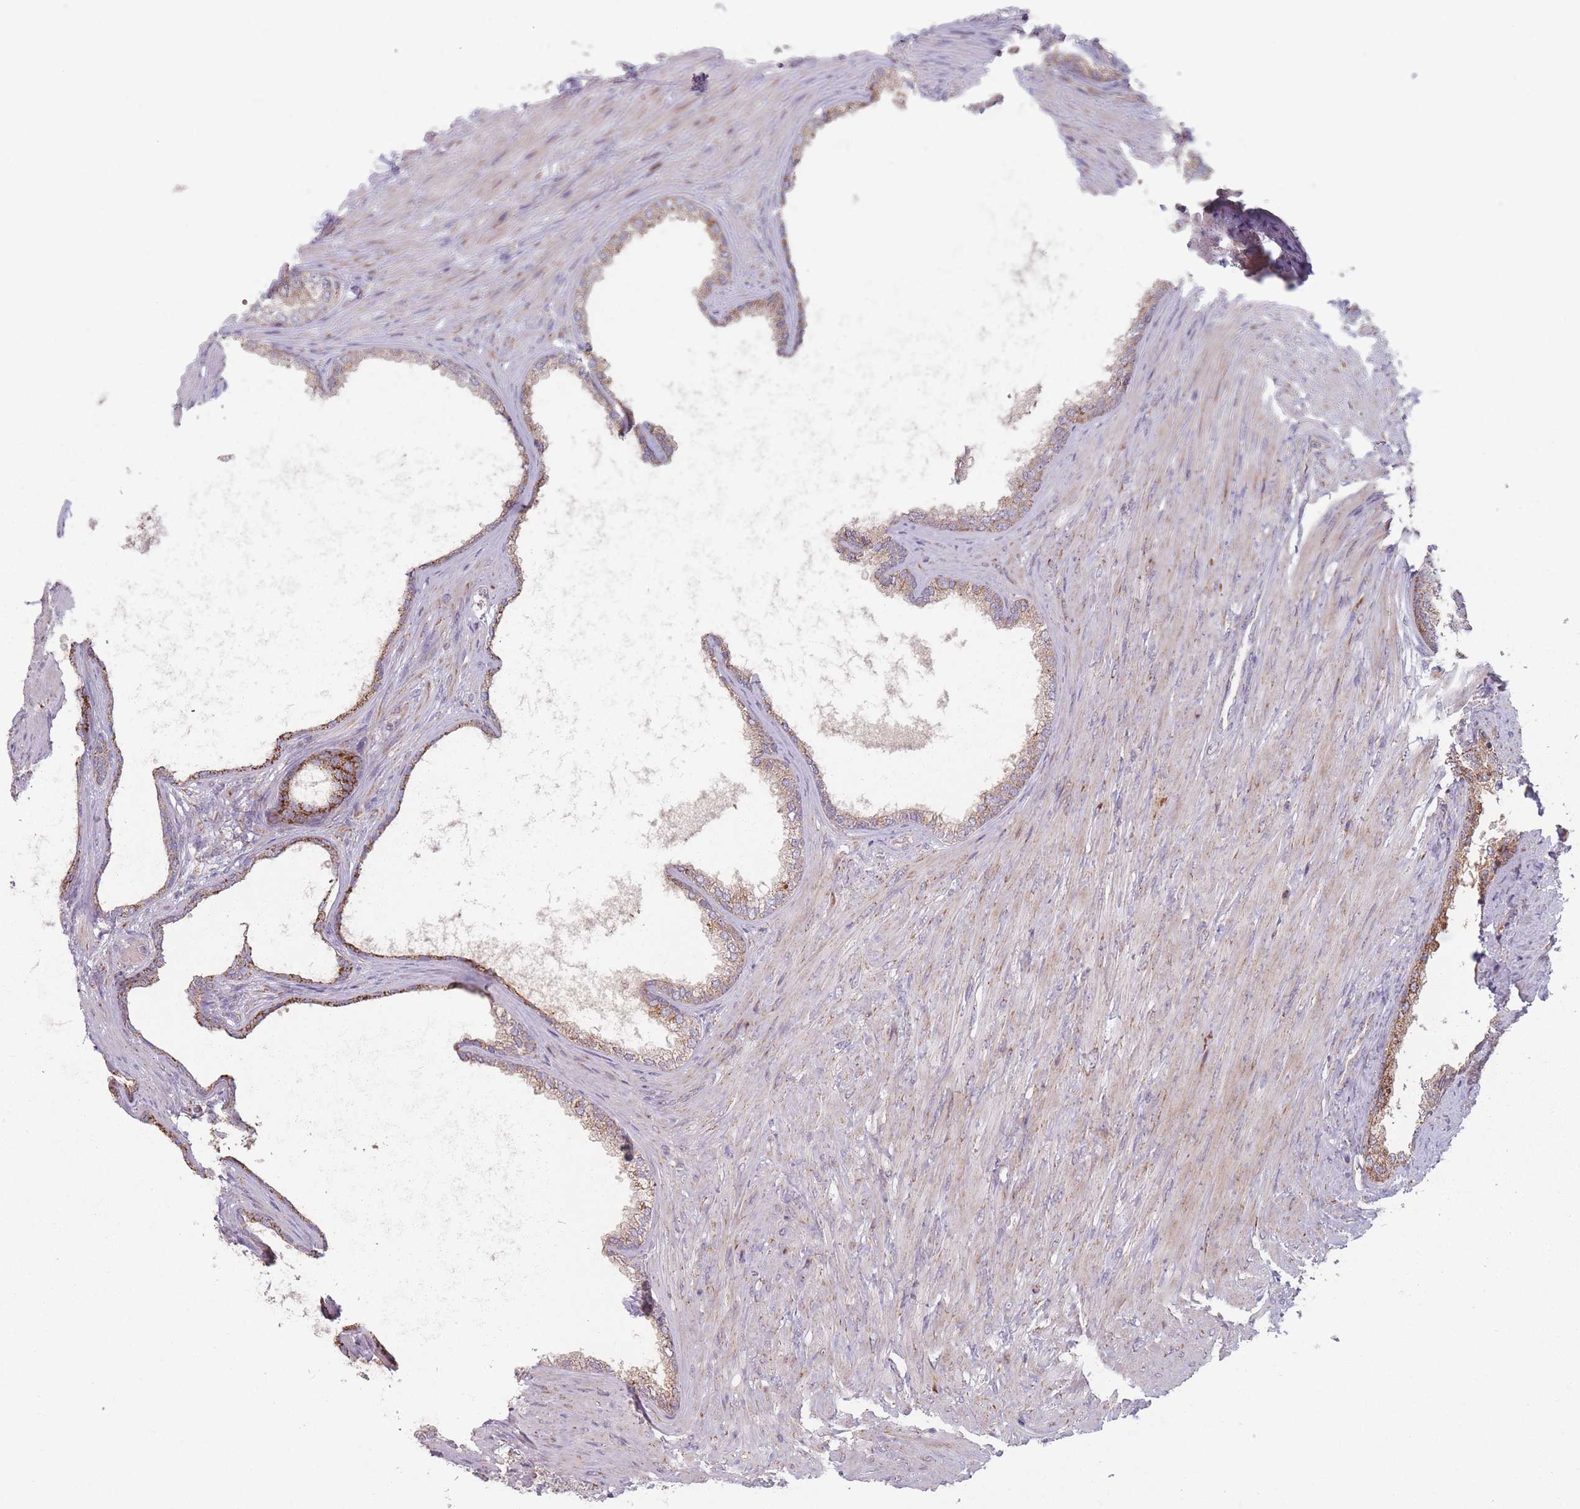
{"staining": {"intensity": "moderate", "quantity": ">75%", "location": "cytoplasmic/membranous"}, "tissue": "prostate", "cell_type": "Glandular cells", "image_type": "normal", "snomed": [{"axis": "morphology", "description": "Normal tissue, NOS"}, {"axis": "topography", "description": "Prostate"}], "caption": "Protein expression by immunohistochemistry shows moderate cytoplasmic/membranous positivity in approximately >75% of glandular cells in normal prostate.", "gene": "OR10Q1", "patient": {"sex": "male", "age": 76}}